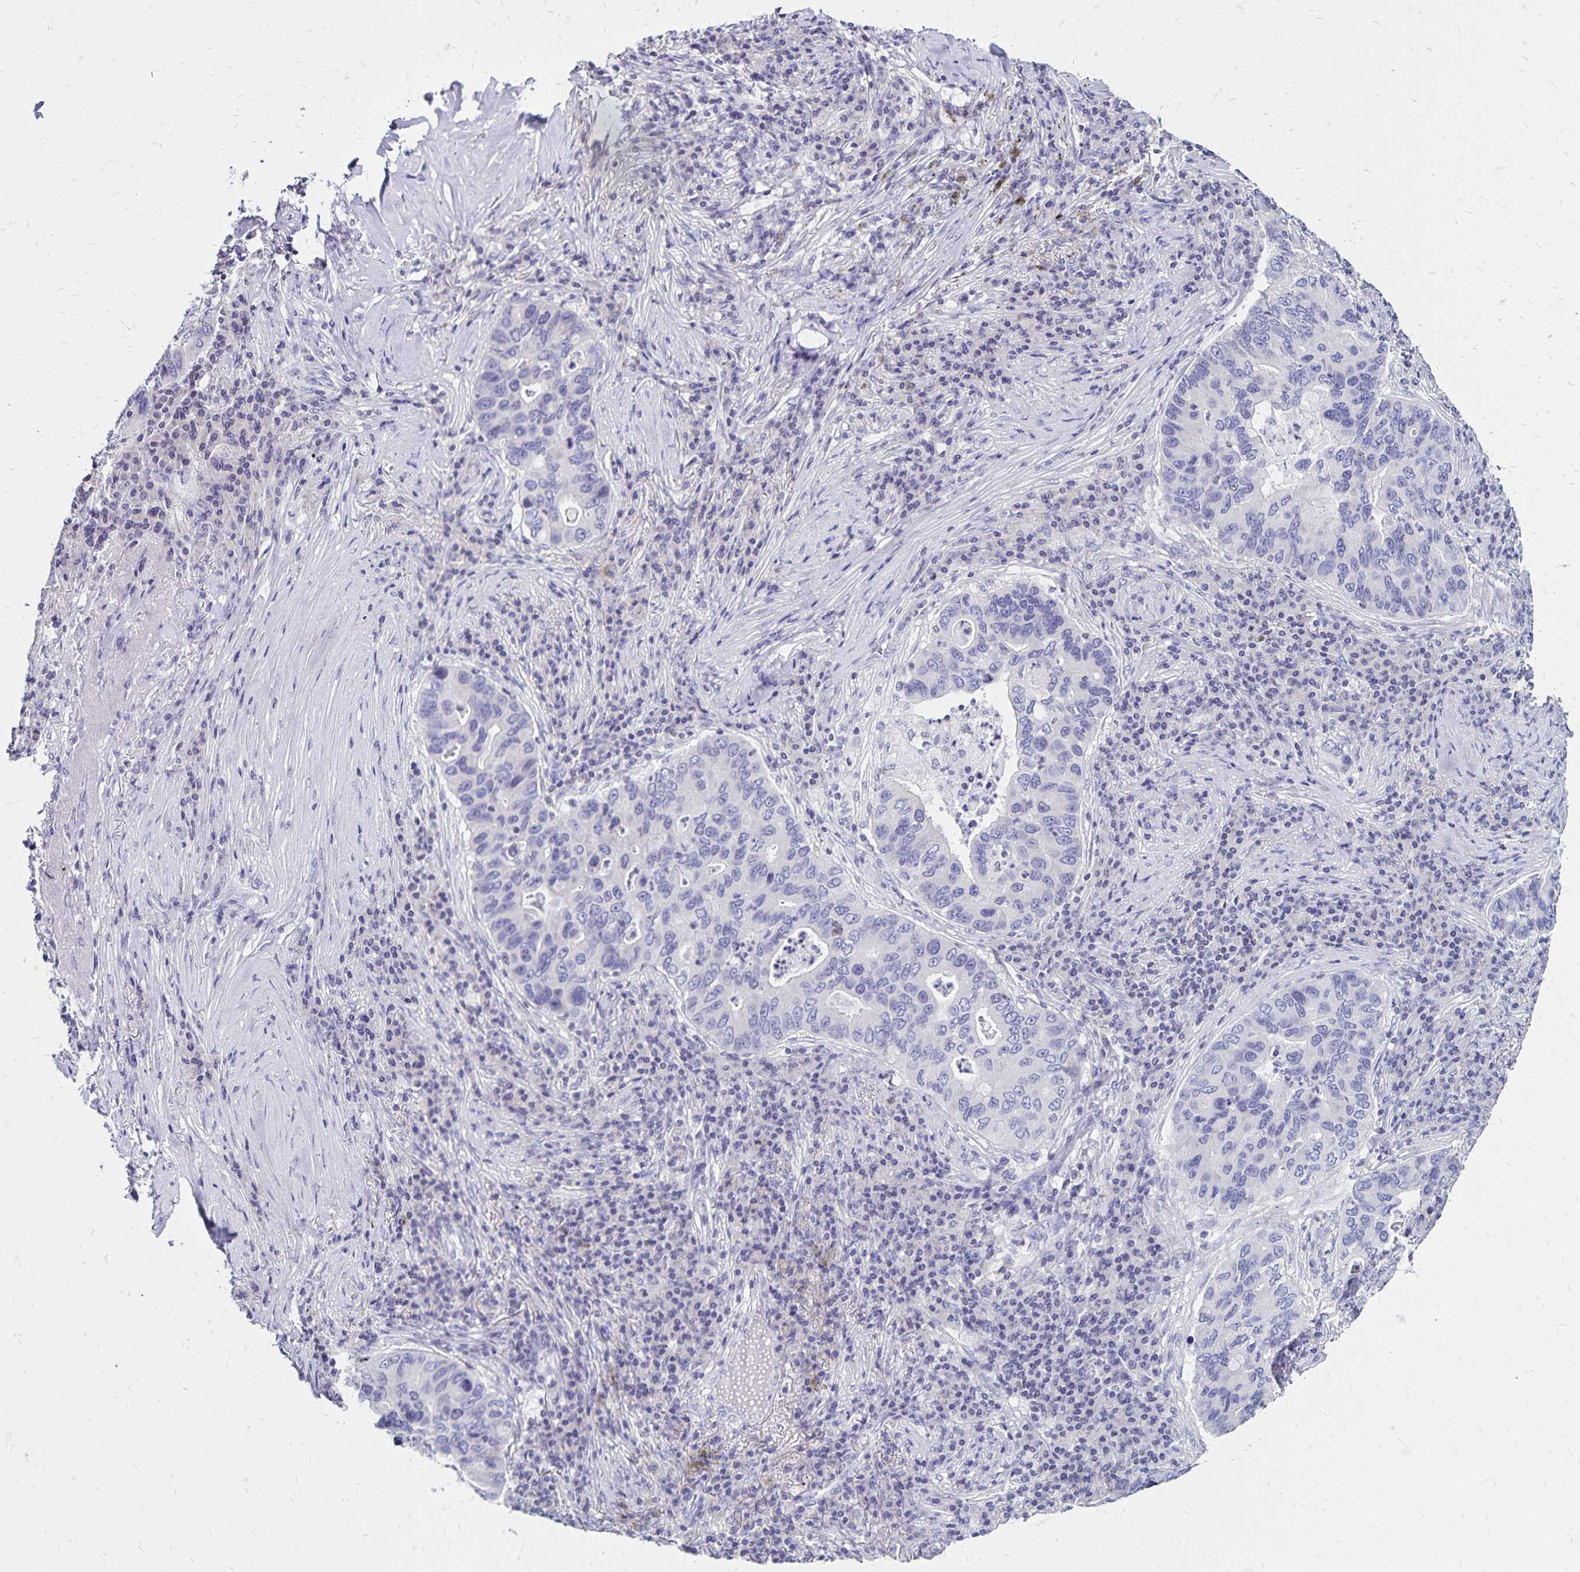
{"staining": {"intensity": "negative", "quantity": "none", "location": "none"}, "tissue": "lung cancer", "cell_type": "Tumor cells", "image_type": "cancer", "snomed": [{"axis": "morphology", "description": "Adenocarcinoma, NOS"}, {"axis": "morphology", "description": "Adenocarcinoma, metastatic, NOS"}, {"axis": "topography", "description": "Lymph node"}, {"axis": "topography", "description": "Lung"}], "caption": "Tumor cells are negative for protein expression in human metastatic adenocarcinoma (lung).", "gene": "IKZF1", "patient": {"sex": "female", "age": 54}}